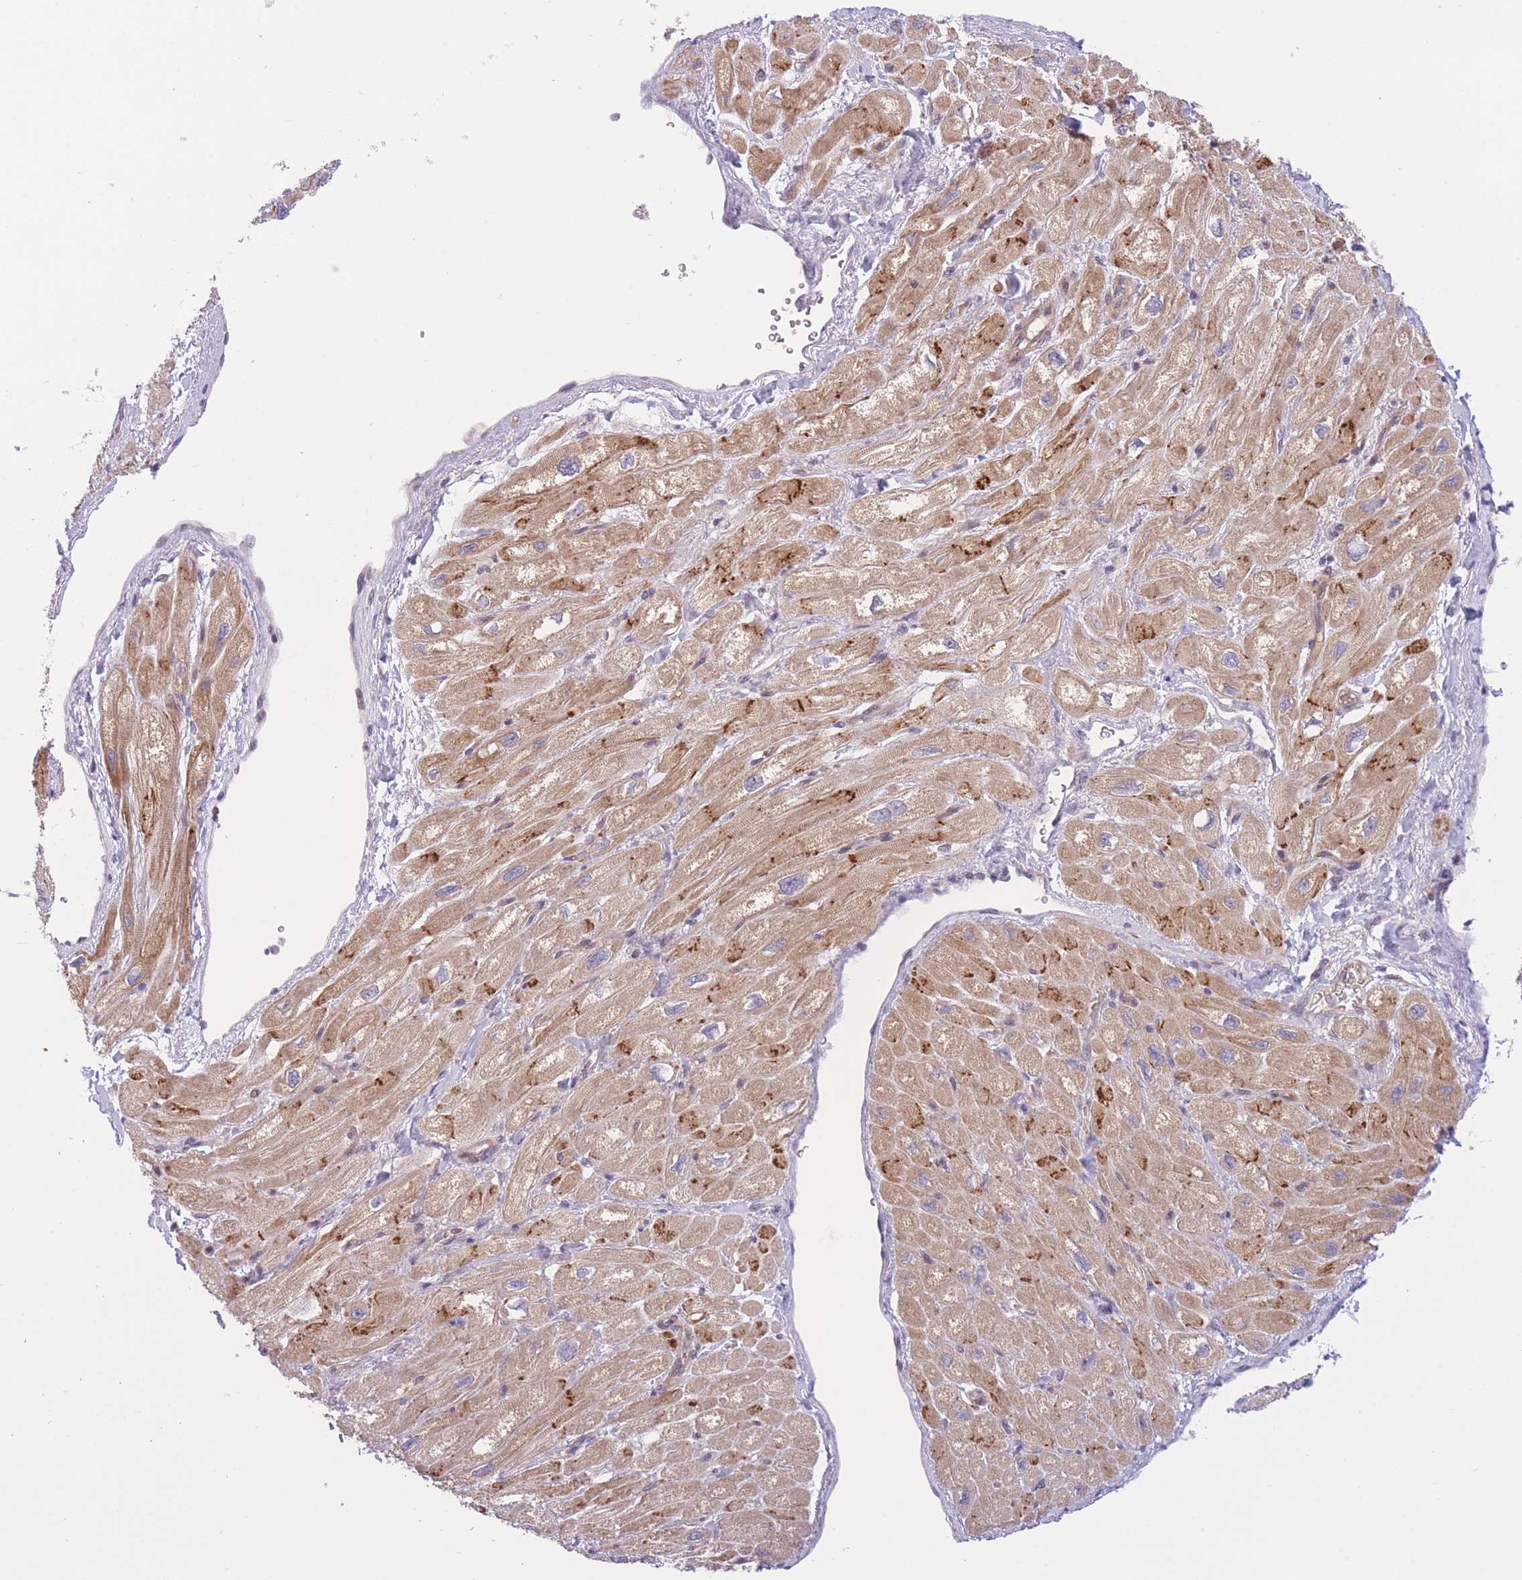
{"staining": {"intensity": "moderate", "quantity": "25%-75%", "location": "cytoplasmic/membranous"}, "tissue": "heart muscle", "cell_type": "Cardiomyocytes", "image_type": "normal", "snomed": [{"axis": "morphology", "description": "Normal tissue, NOS"}, {"axis": "topography", "description": "Heart"}], "caption": "Normal heart muscle was stained to show a protein in brown. There is medium levels of moderate cytoplasmic/membranous expression in approximately 25%-75% of cardiomyocytes.", "gene": "CDC25B", "patient": {"sex": "male", "age": 65}}